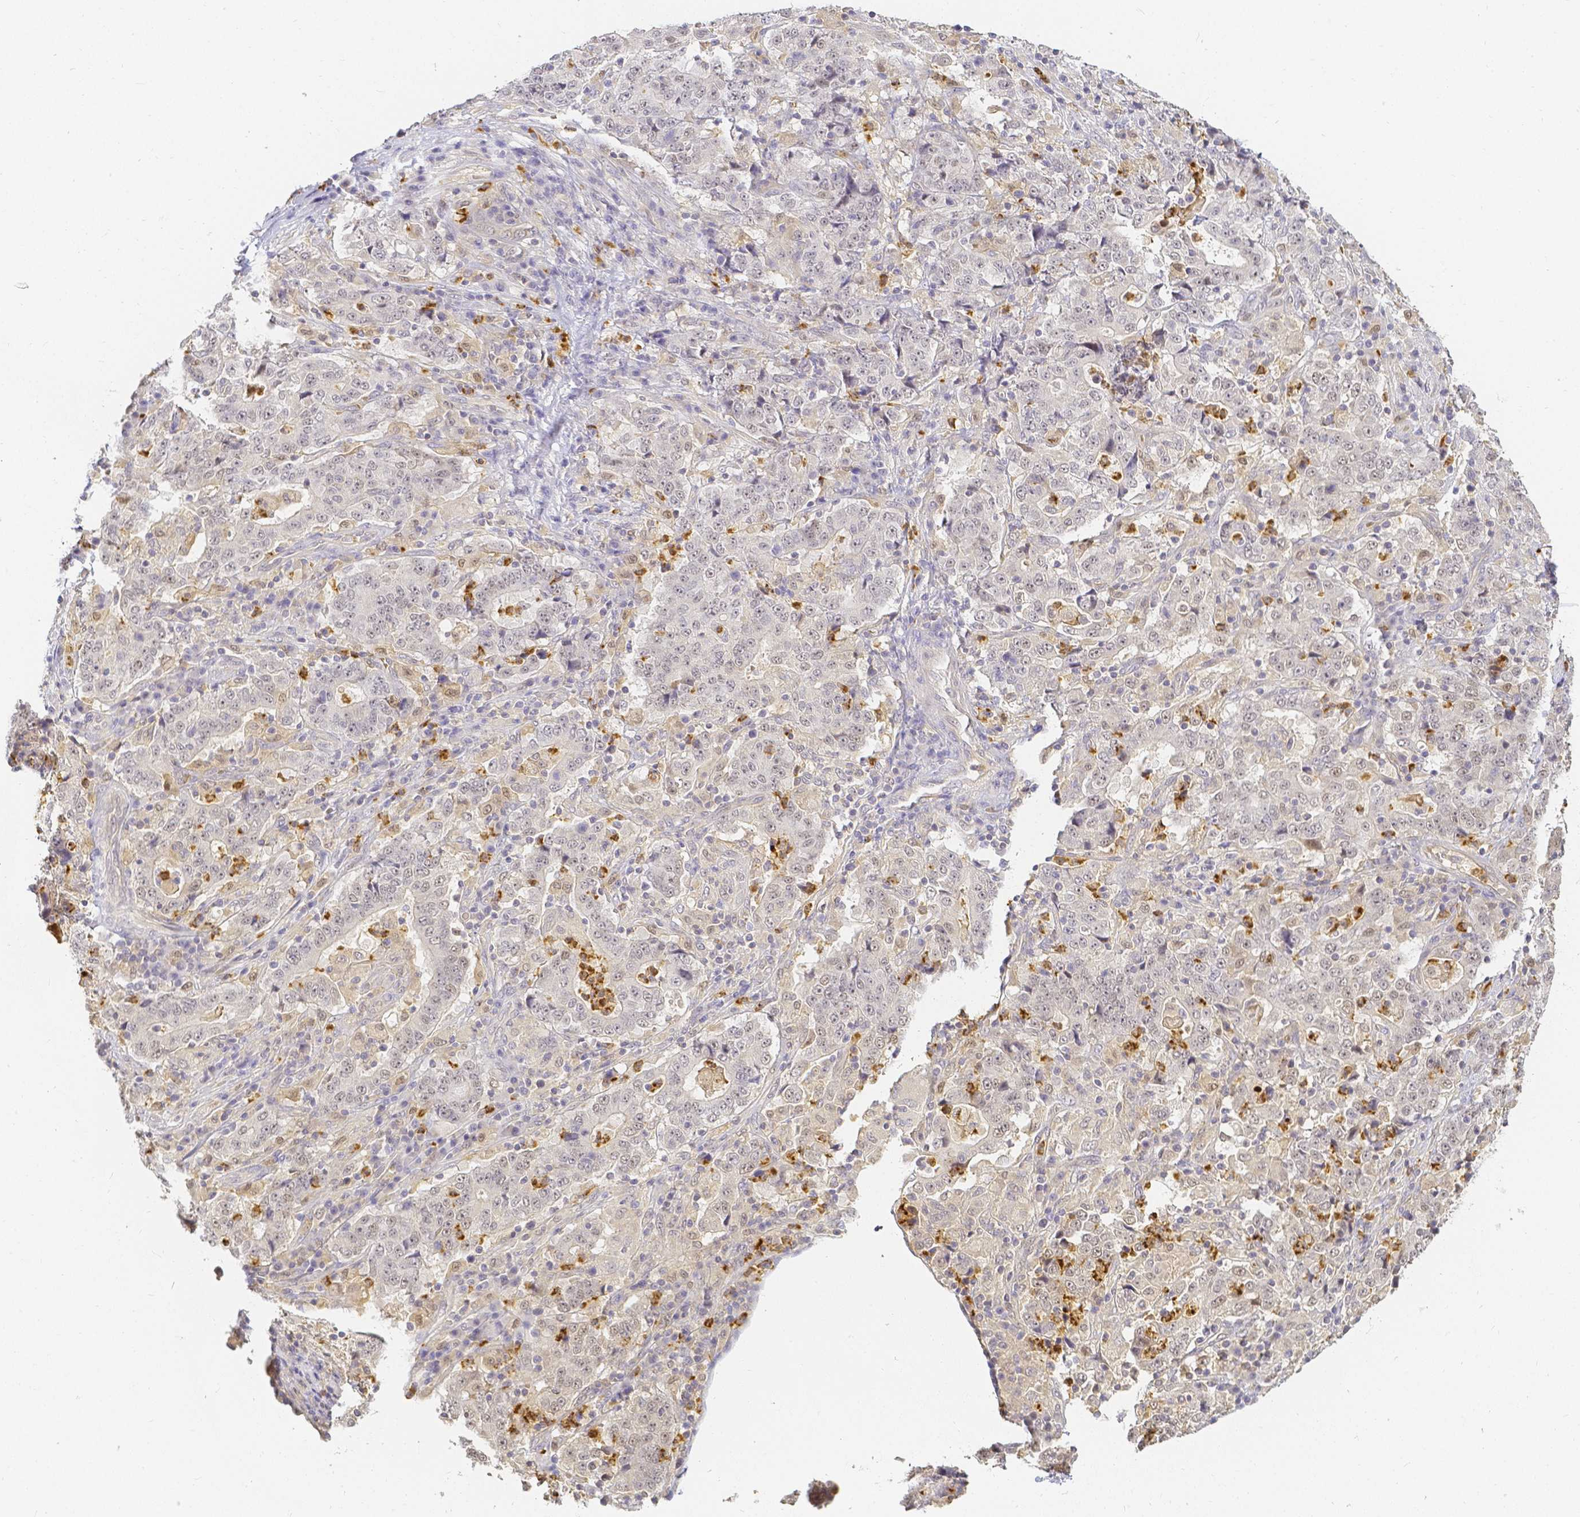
{"staining": {"intensity": "negative", "quantity": "none", "location": "none"}, "tissue": "stomach cancer", "cell_type": "Tumor cells", "image_type": "cancer", "snomed": [{"axis": "morphology", "description": "Normal tissue, NOS"}, {"axis": "morphology", "description": "Adenocarcinoma, NOS"}, {"axis": "topography", "description": "Stomach, upper"}, {"axis": "topography", "description": "Stomach"}], "caption": "Immunohistochemical staining of human stomach cancer demonstrates no significant positivity in tumor cells. (Stains: DAB immunohistochemistry with hematoxylin counter stain, Microscopy: brightfield microscopy at high magnification).", "gene": "KCNH1", "patient": {"sex": "male", "age": 59}}